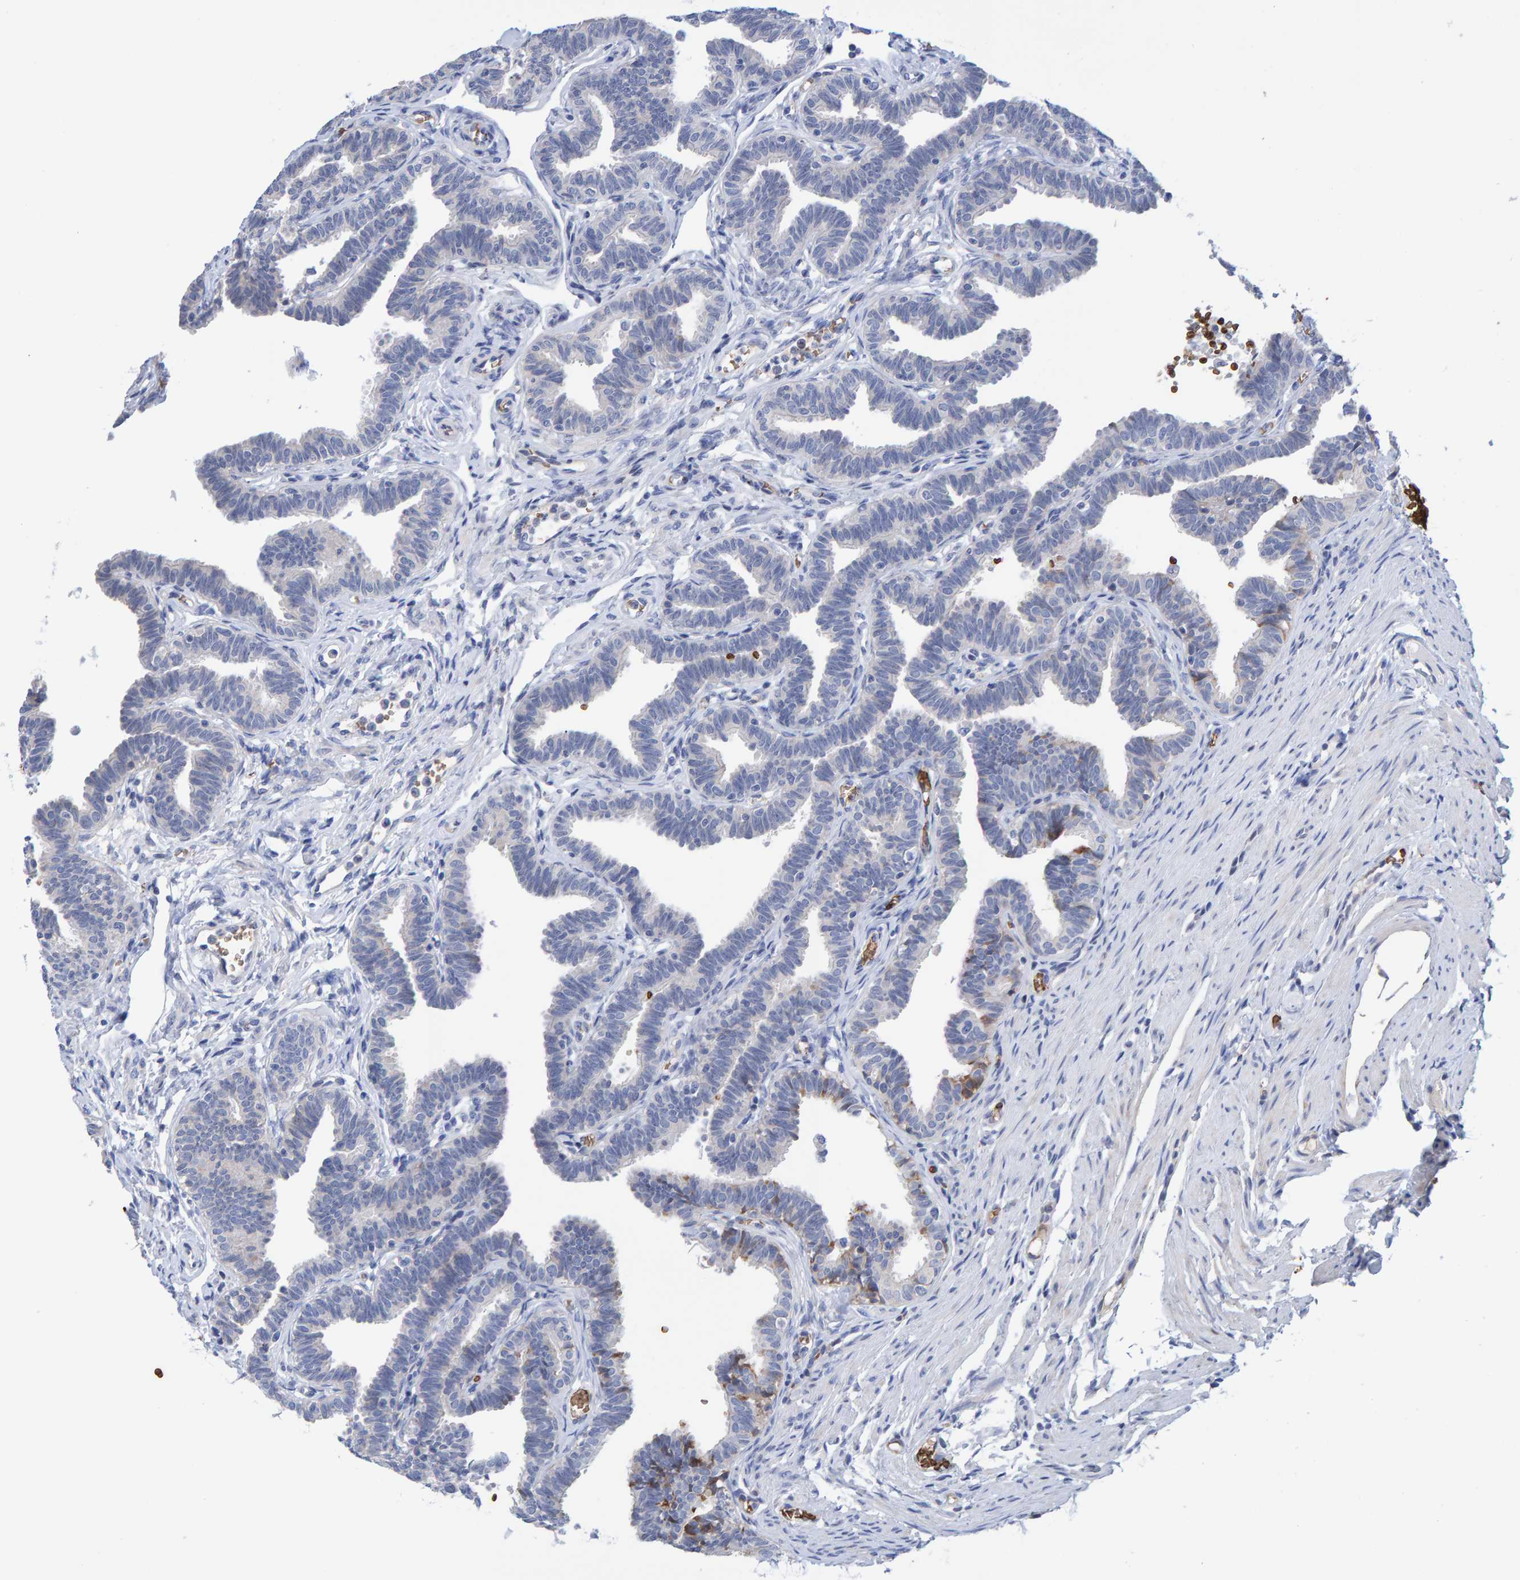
{"staining": {"intensity": "moderate", "quantity": ">75%", "location": "cytoplasmic/membranous"}, "tissue": "fallopian tube", "cell_type": "Glandular cells", "image_type": "normal", "snomed": [{"axis": "morphology", "description": "Normal tissue, NOS"}, {"axis": "topography", "description": "Fallopian tube"}, {"axis": "topography", "description": "Ovary"}], "caption": "Protein expression analysis of normal fallopian tube displays moderate cytoplasmic/membranous staining in approximately >75% of glandular cells. The protein is stained brown, and the nuclei are stained in blue (DAB IHC with brightfield microscopy, high magnification).", "gene": "VPS9D1", "patient": {"sex": "female", "age": 23}}